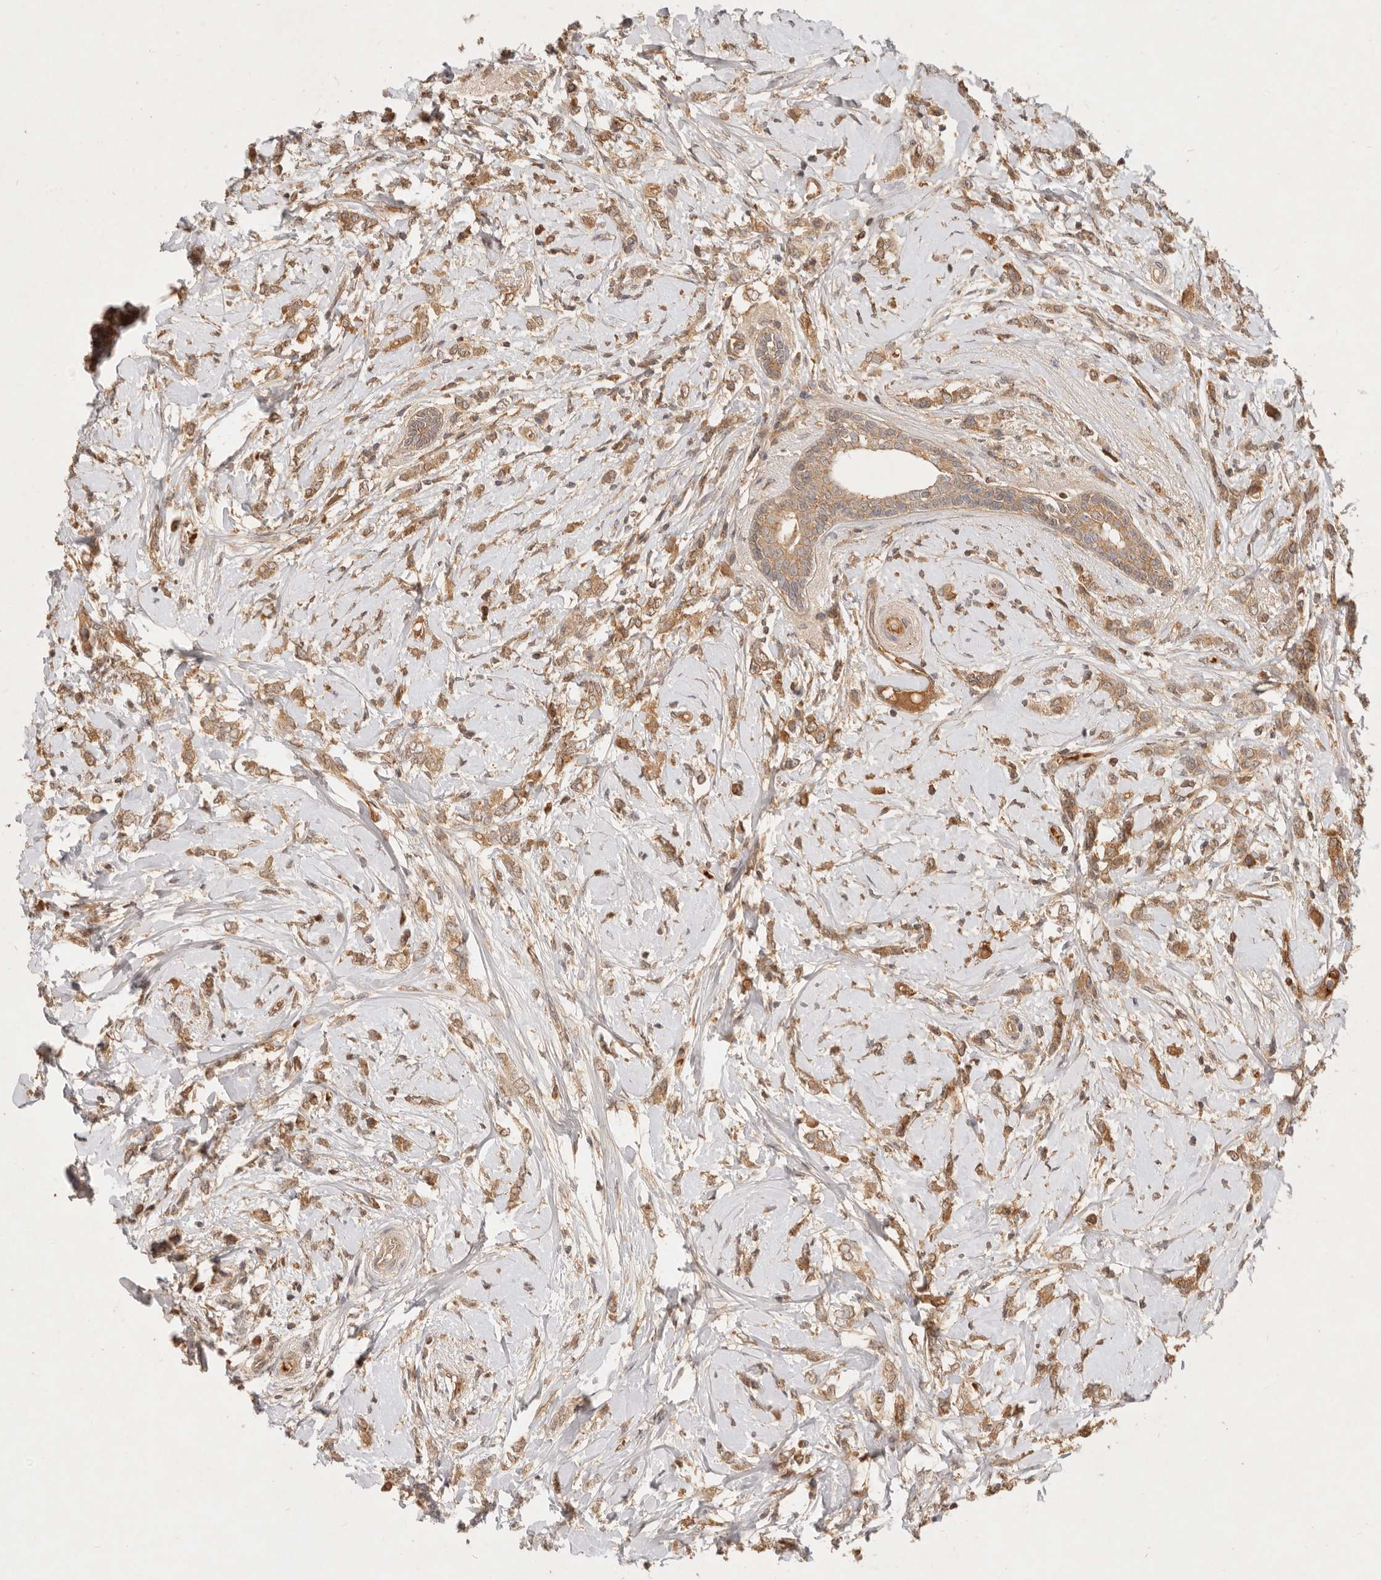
{"staining": {"intensity": "moderate", "quantity": ">75%", "location": "cytoplasmic/membranous"}, "tissue": "breast cancer", "cell_type": "Tumor cells", "image_type": "cancer", "snomed": [{"axis": "morphology", "description": "Normal tissue, NOS"}, {"axis": "morphology", "description": "Lobular carcinoma"}, {"axis": "topography", "description": "Breast"}], "caption": "A brown stain shows moderate cytoplasmic/membranous staining of a protein in human breast cancer tumor cells. Nuclei are stained in blue.", "gene": "FREM2", "patient": {"sex": "female", "age": 47}}